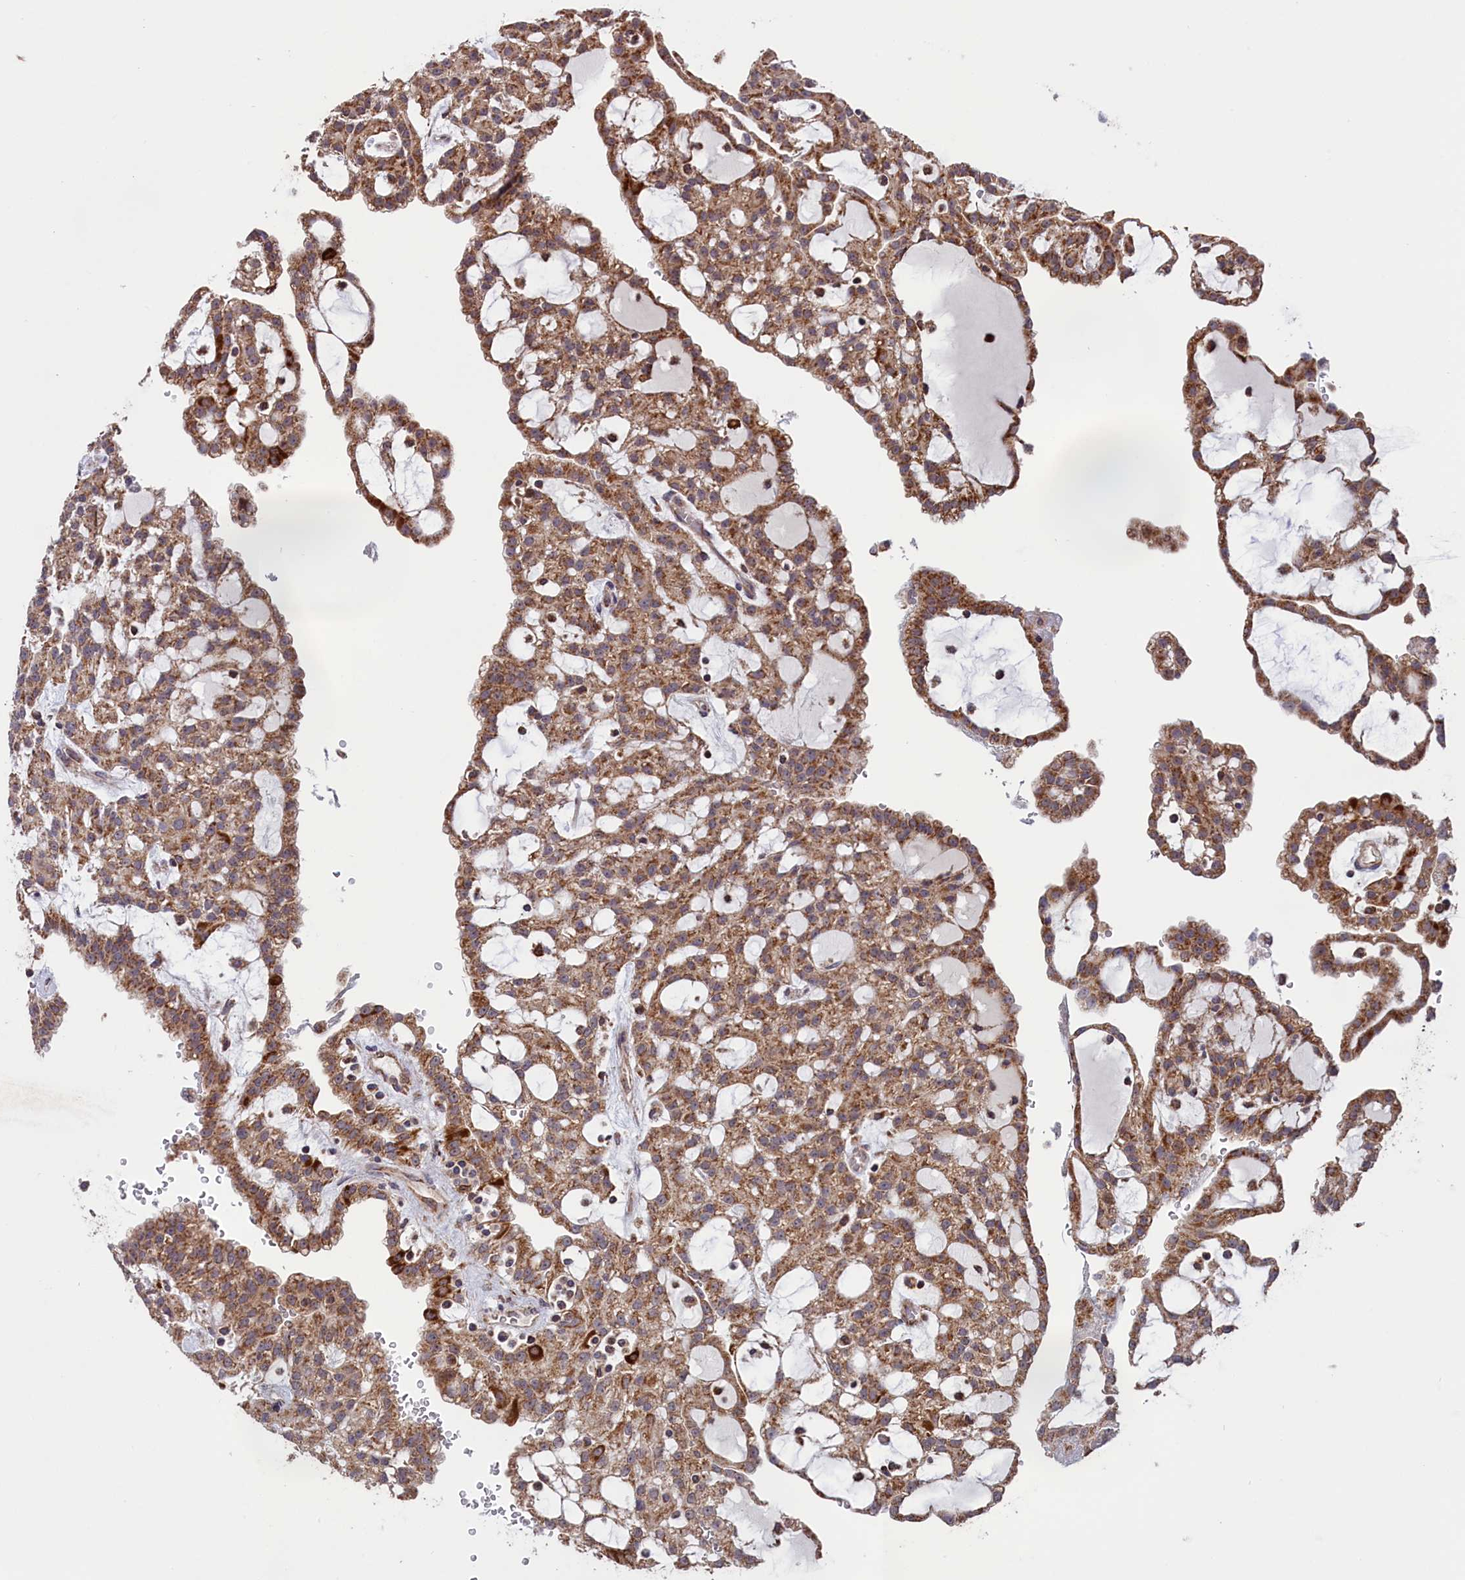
{"staining": {"intensity": "moderate", "quantity": ">75%", "location": "cytoplasmic/membranous"}, "tissue": "renal cancer", "cell_type": "Tumor cells", "image_type": "cancer", "snomed": [{"axis": "morphology", "description": "Adenocarcinoma, NOS"}, {"axis": "topography", "description": "Kidney"}], "caption": "A photomicrograph of human renal adenocarcinoma stained for a protein demonstrates moderate cytoplasmic/membranous brown staining in tumor cells.", "gene": "TIMM44", "patient": {"sex": "male", "age": 63}}